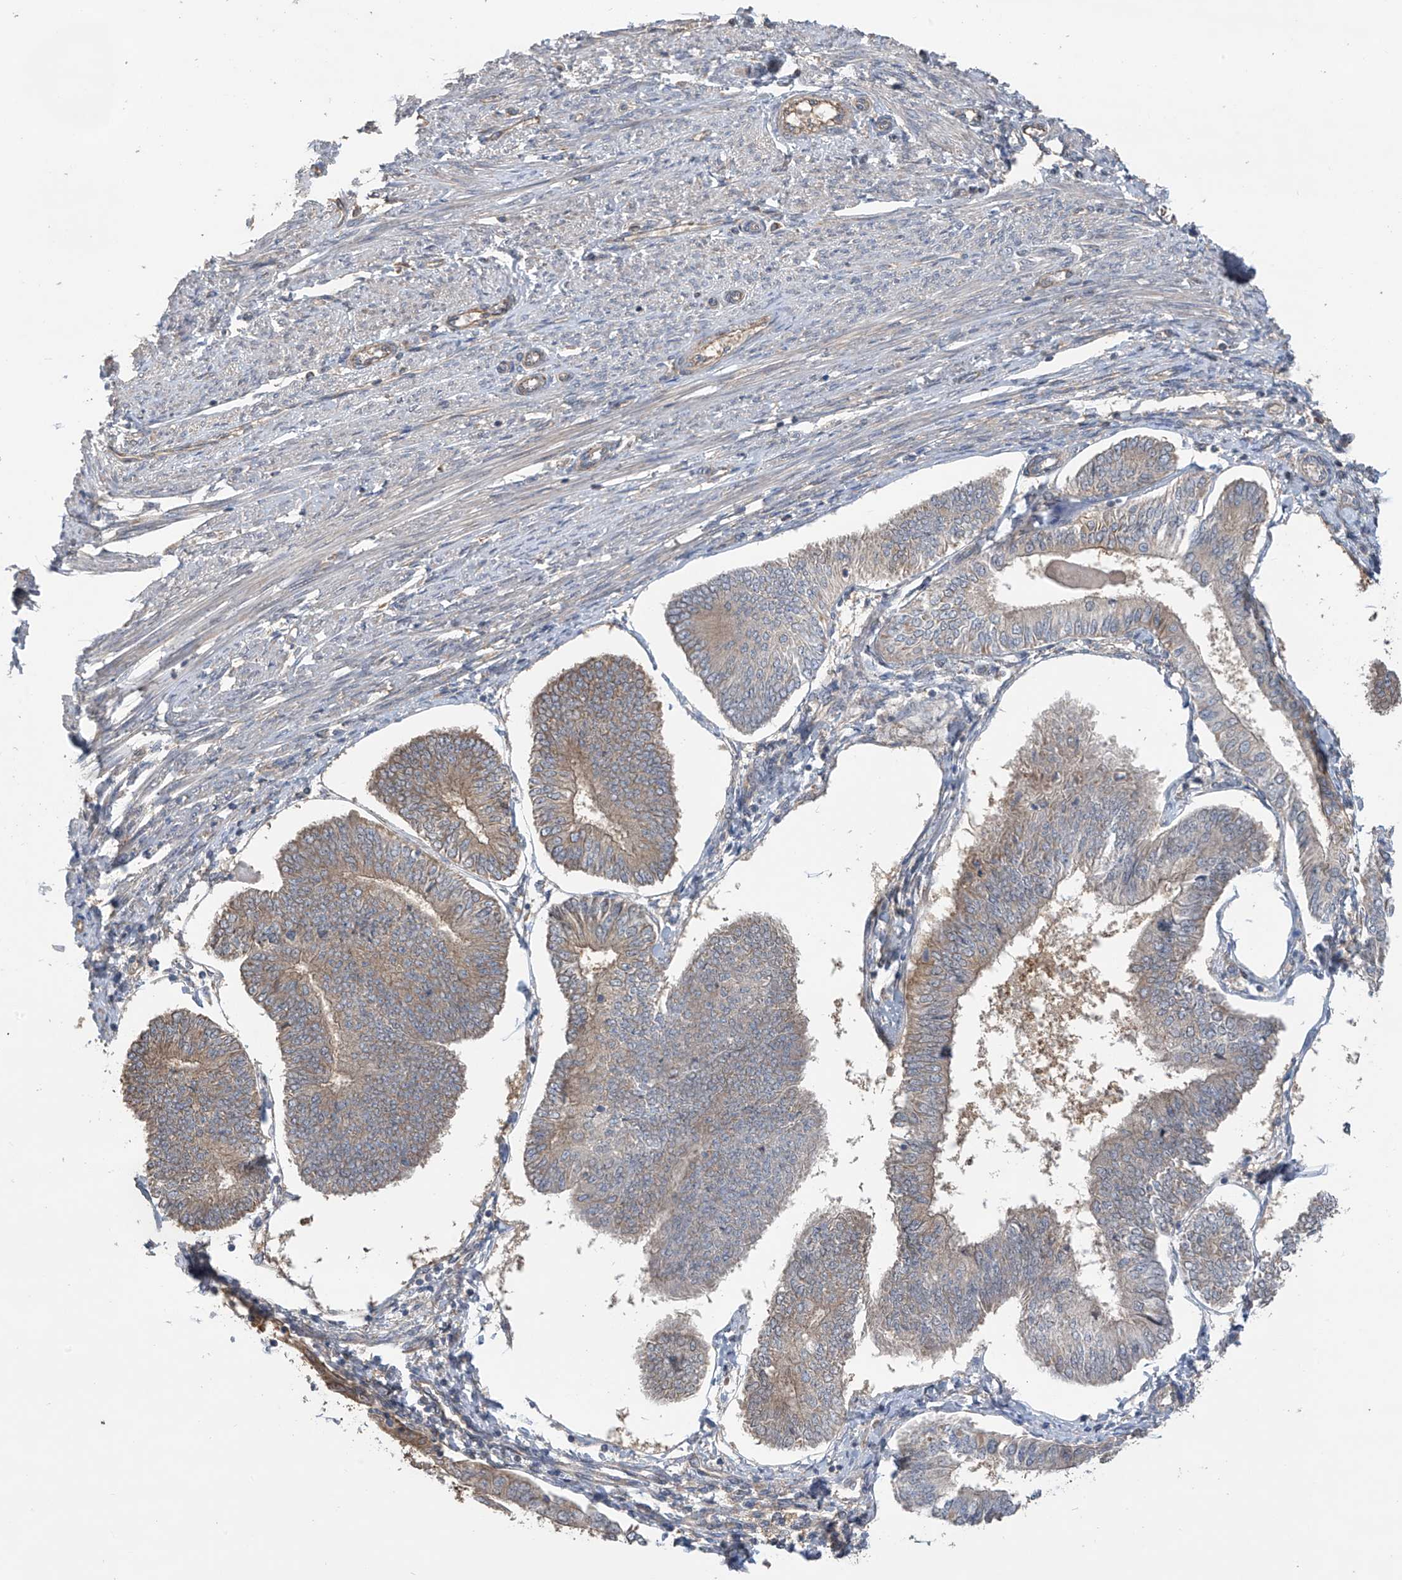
{"staining": {"intensity": "weak", "quantity": "25%-75%", "location": "cytoplasmic/membranous"}, "tissue": "endometrial cancer", "cell_type": "Tumor cells", "image_type": "cancer", "snomed": [{"axis": "morphology", "description": "Adenocarcinoma, NOS"}, {"axis": "topography", "description": "Endometrium"}], "caption": "DAB (3,3'-diaminobenzidine) immunohistochemical staining of endometrial cancer shows weak cytoplasmic/membranous protein staining in about 25%-75% of tumor cells. The protein is shown in brown color, while the nuclei are stained blue.", "gene": "PHACTR4", "patient": {"sex": "female", "age": 58}}